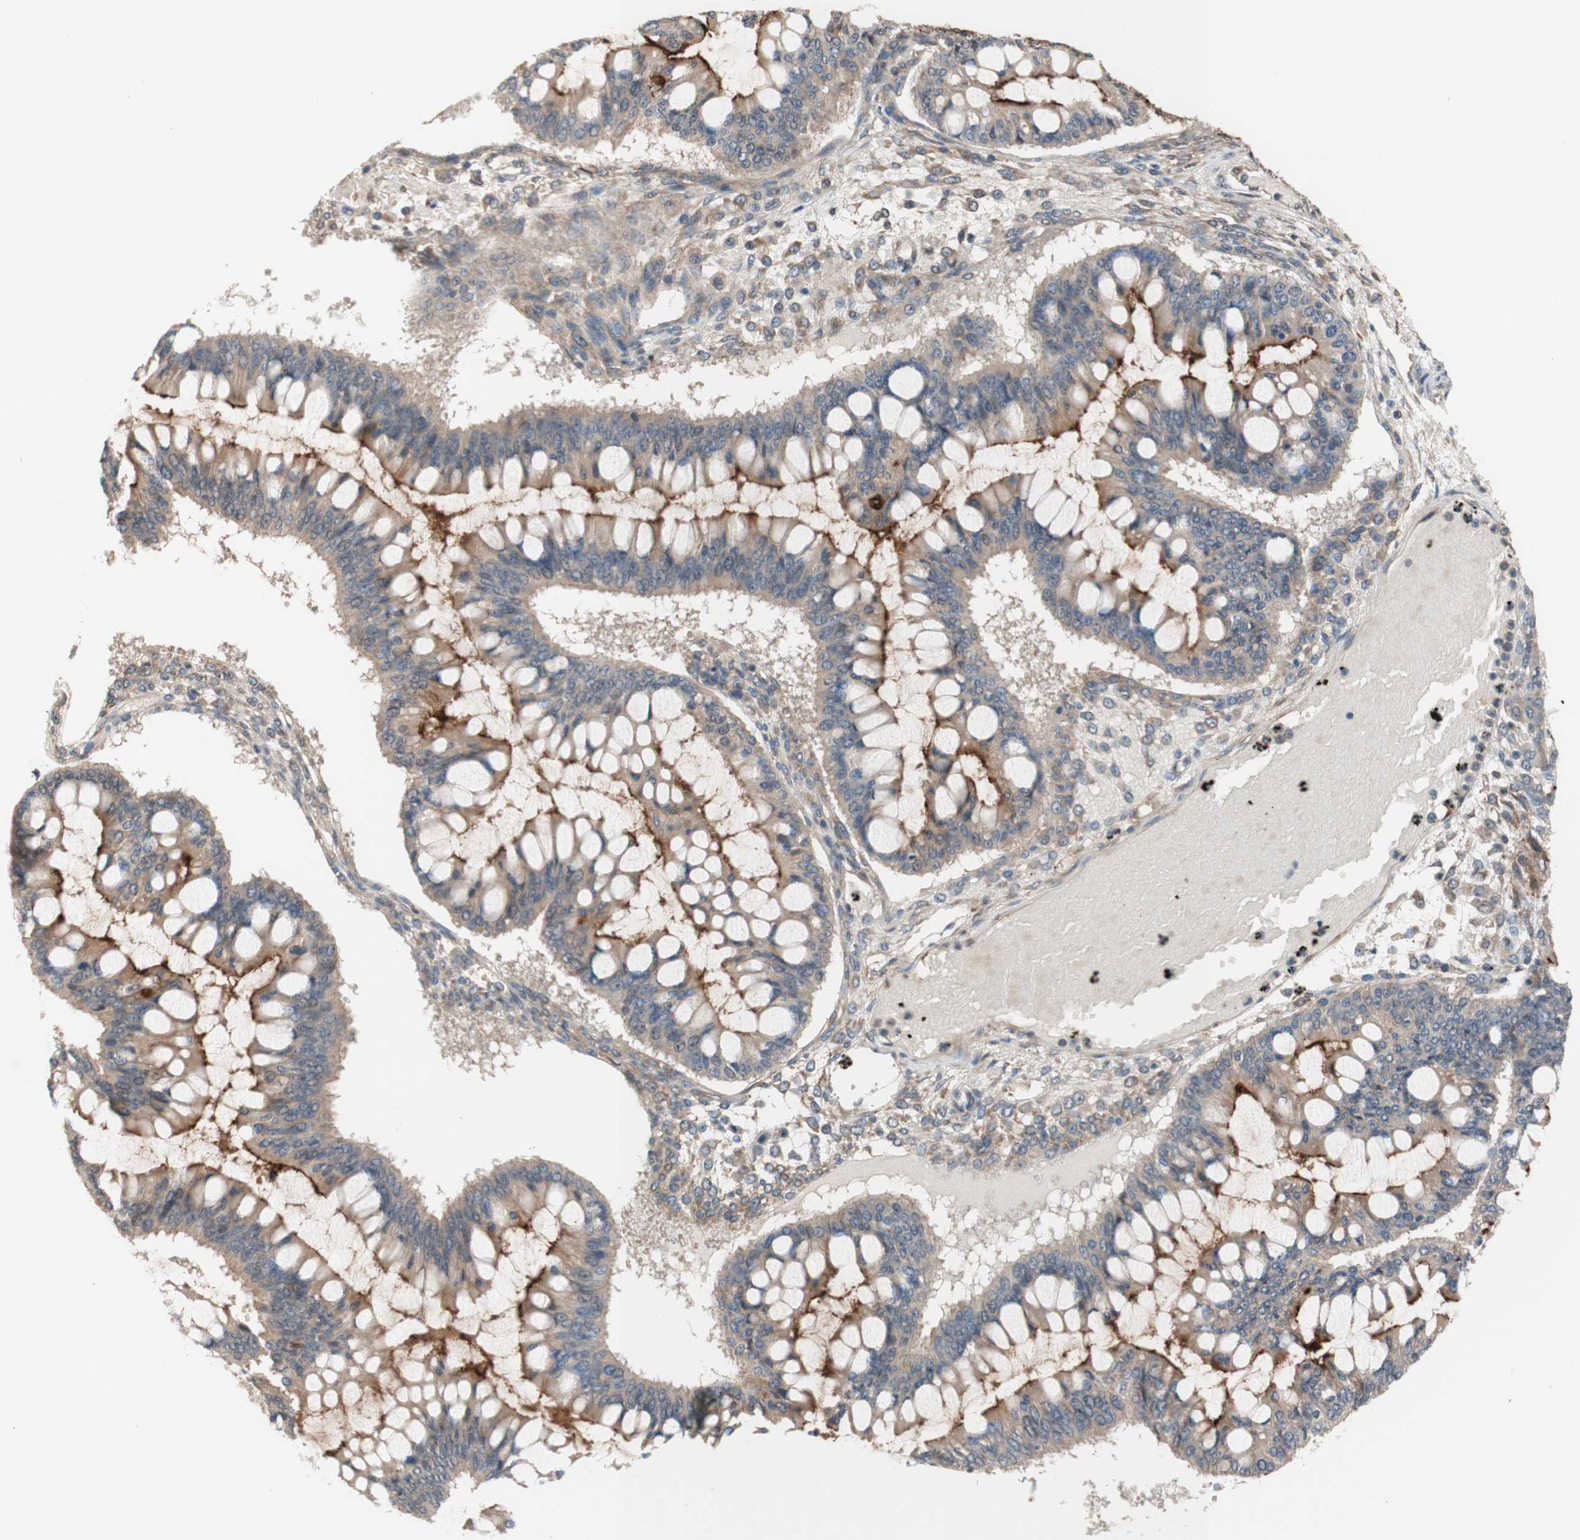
{"staining": {"intensity": "moderate", "quantity": "25%-75%", "location": "cytoplasmic/membranous"}, "tissue": "ovarian cancer", "cell_type": "Tumor cells", "image_type": "cancer", "snomed": [{"axis": "morphology", "description": "Cystadenocarcinoma, mucinous, NOS"}, {"axis": "topography", "description": "Ovary"}], "caption": "This image demonstrates immunohistochemistry staining of ovarian mucinous cystadenocarcinoma, with medium moderate cytoplasmic/membranous positivity in approximately 25%-75% of tumor cells.", "gene": "CD55", "patient": {"sex": "female", "age": 73}}